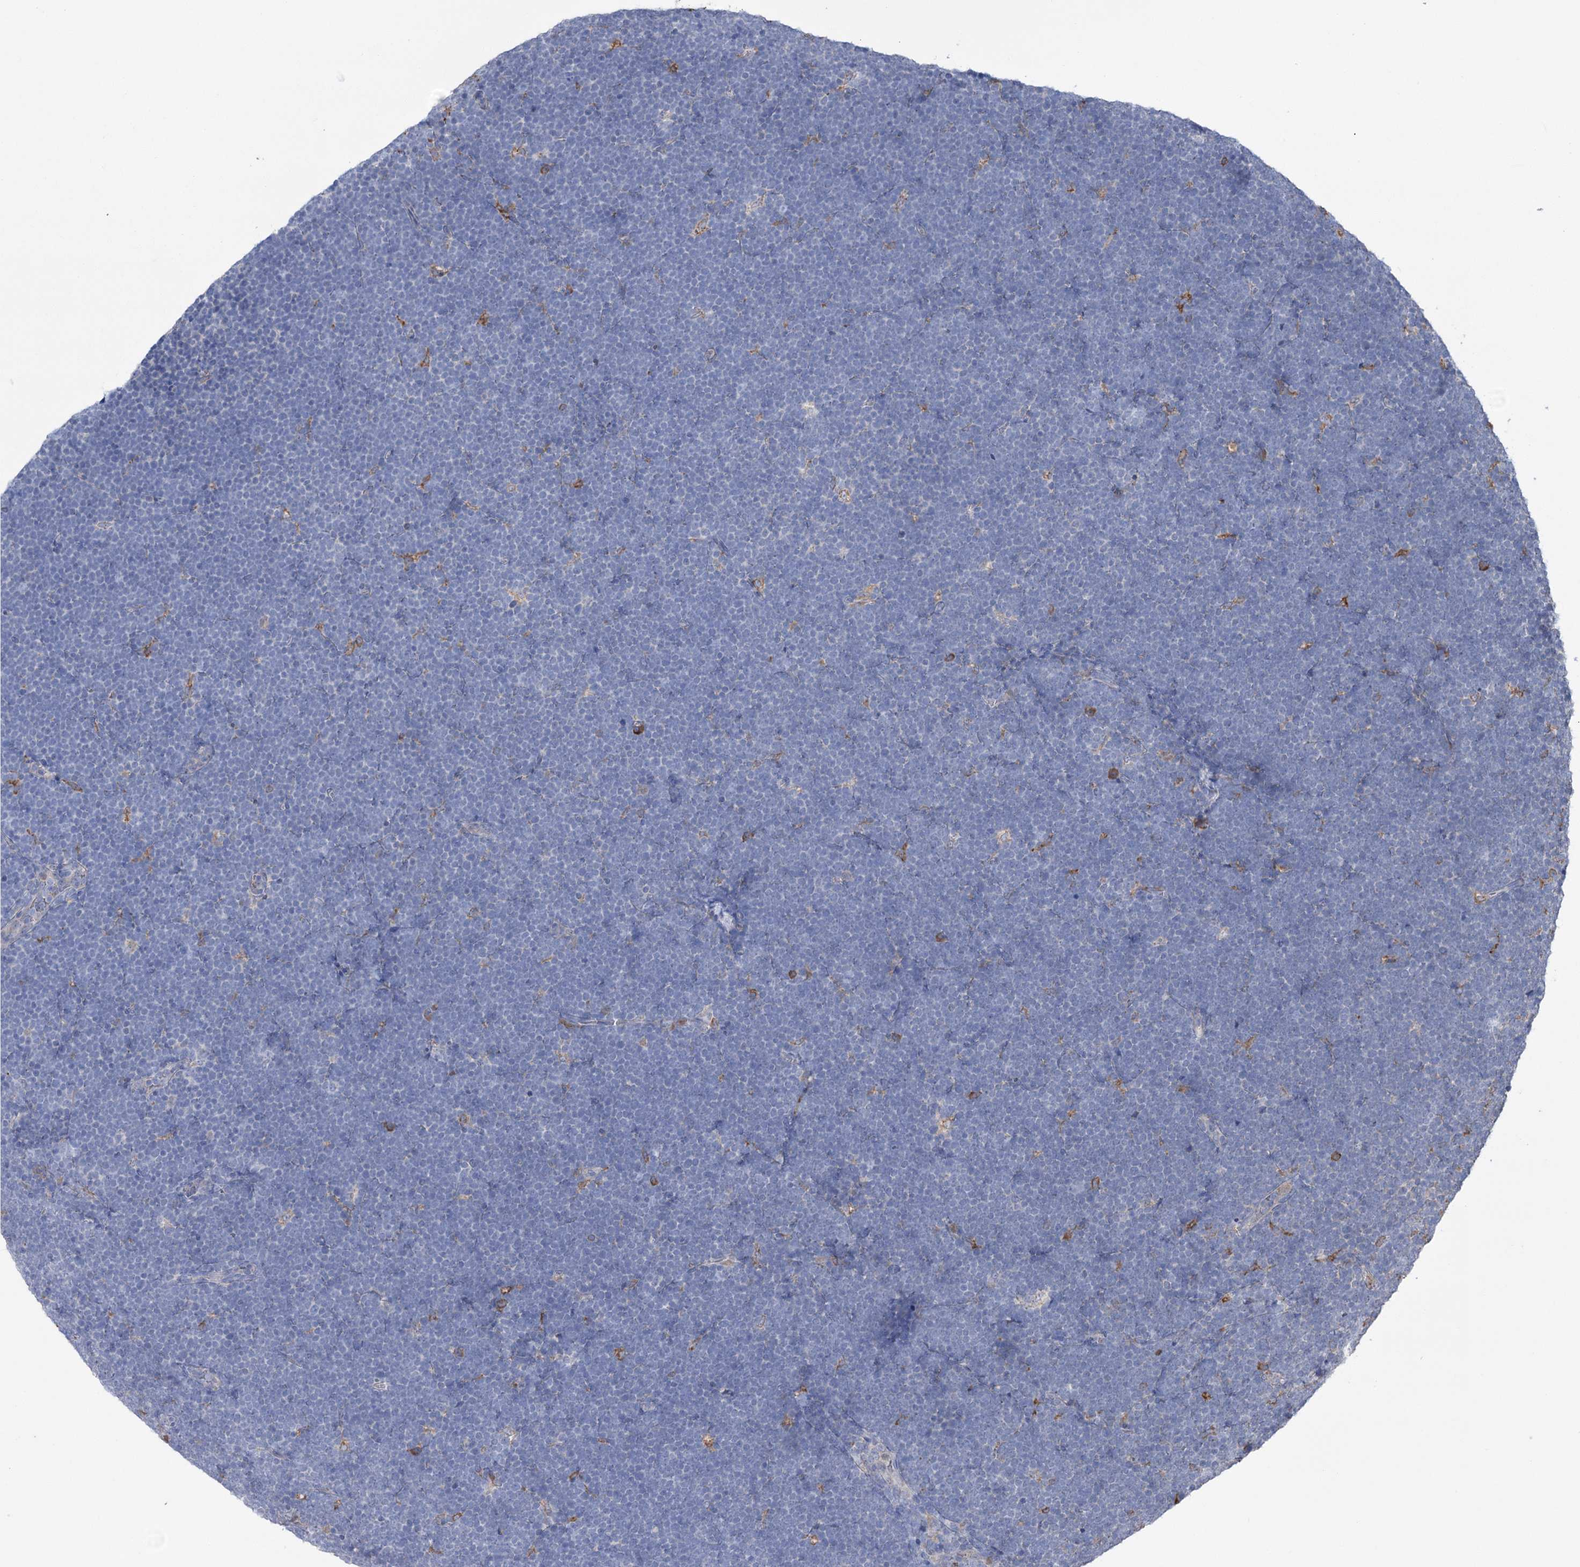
{"staining": {"intensity": "negative", "quantity": "none", "location": "none"}, "tissue": "lymphoma", "cell_type": "Tumor cells", "image_type": "cancer", "snomed": [{"axis": "morphology", "description": "Malignant lymphoma, non-Hodgkin's type, High grade"}, {"axis": "topography", "description": "Lymph node"}], "caption": "Tumor cells are negative for brown protein staining in malignant lymphoma, non-Hodgkin's type (high-grade).", "gene": "TRIM71", "patient": {"sex": "male", "age": 13}}